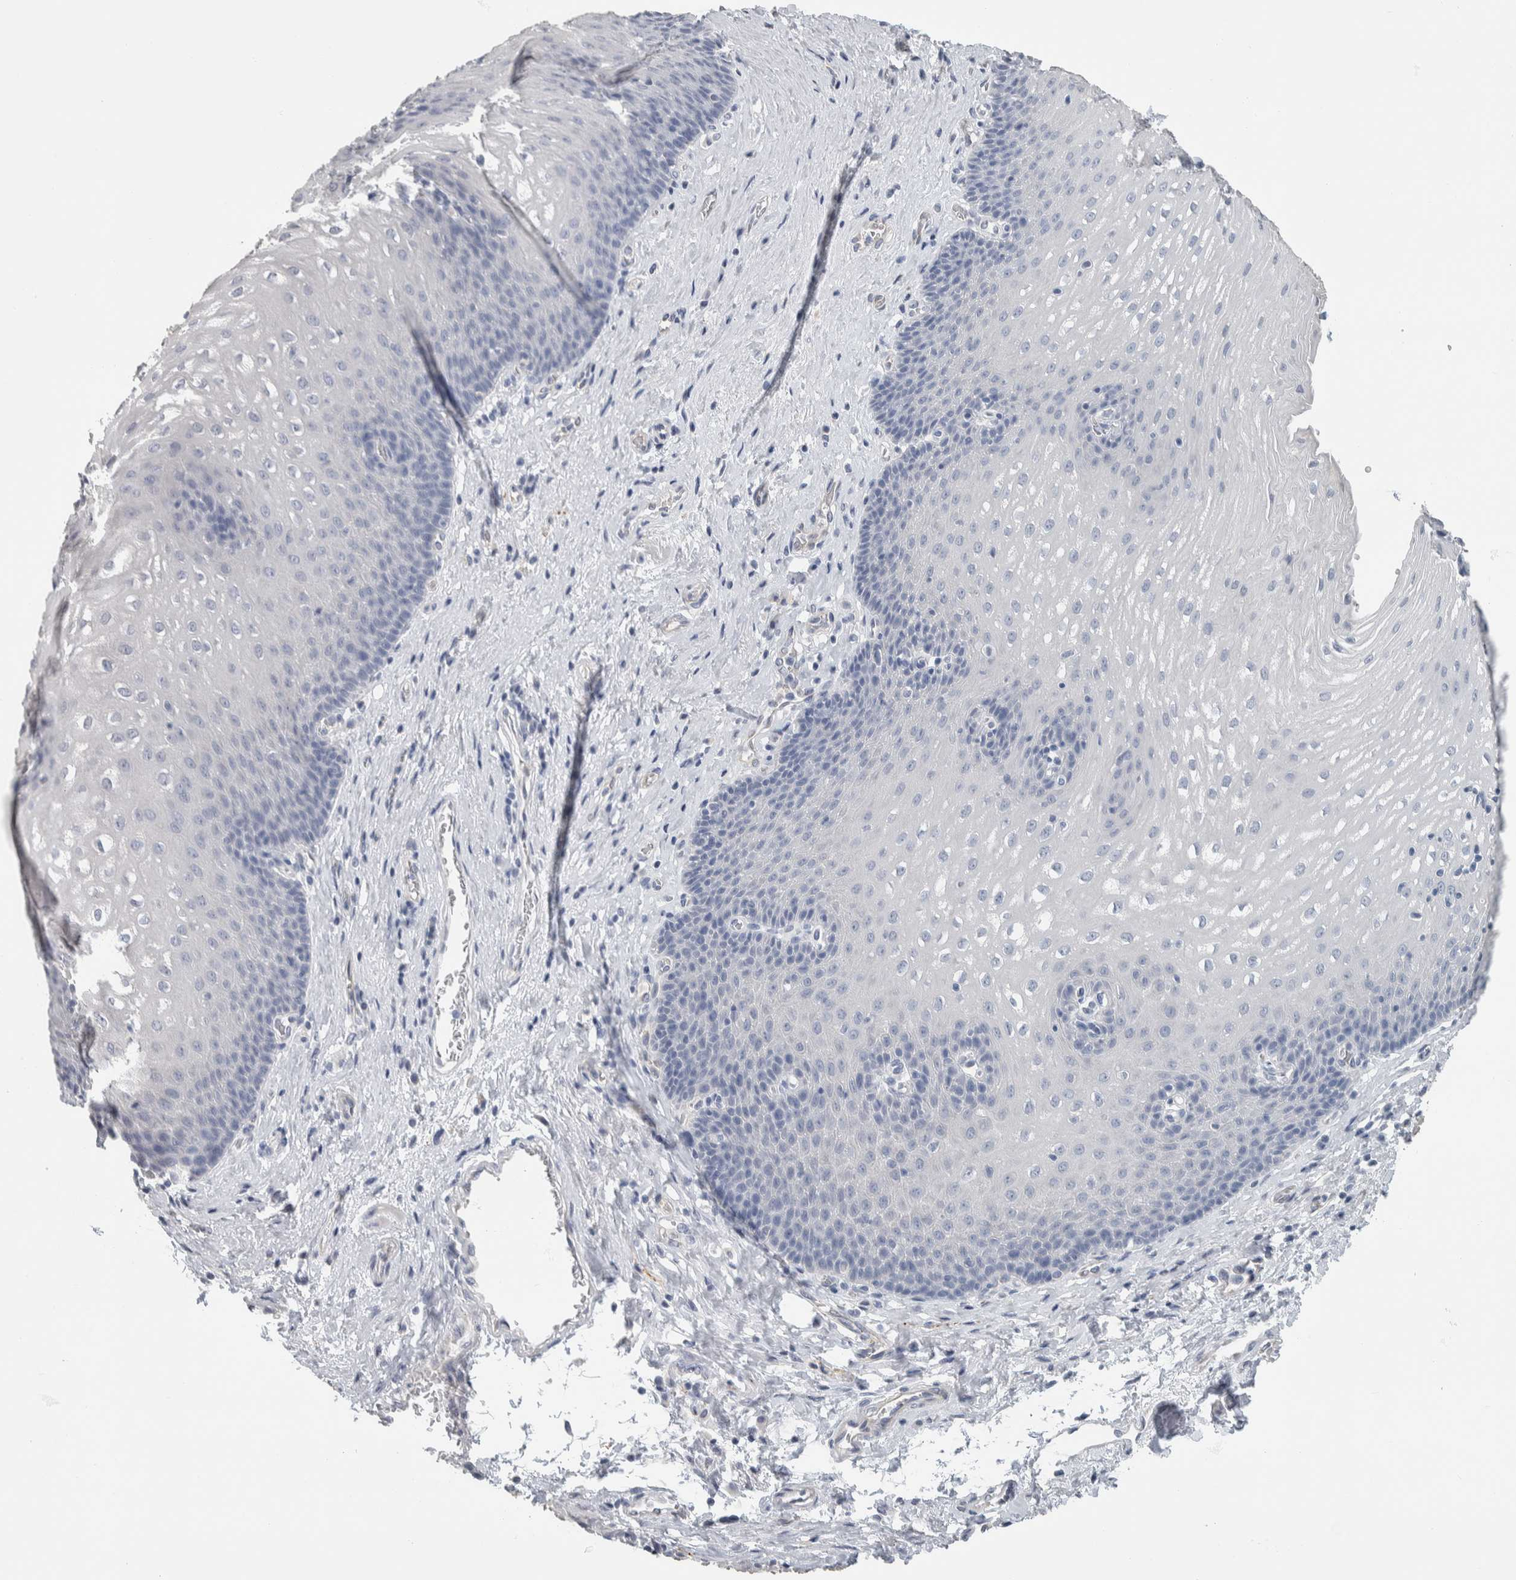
{"staining": {"intensity": "negative", "quantity": "none", "location": "none"}, "tissue": "esophagus", "cell_type": "Squamous epithelial cells", "image_type": "normal", "snomed": [{"axis": "morphology", "description": "Normal tissue, NOS"}, {"axis": "topography", "description": "Esophagus"}], "caption": "A high-resolution photomicrograph shows immunohistochemistry staining of benign esophagus, which exhibits no significant staining in squamous epithelial cells. (Stains: DAB immunohistochemistry with hematoxylin counter stain, Microscopy: brightfield microscopy at high magnification).", "gene": "NEFM", "patient": {"sex": "male", "age": 48}}